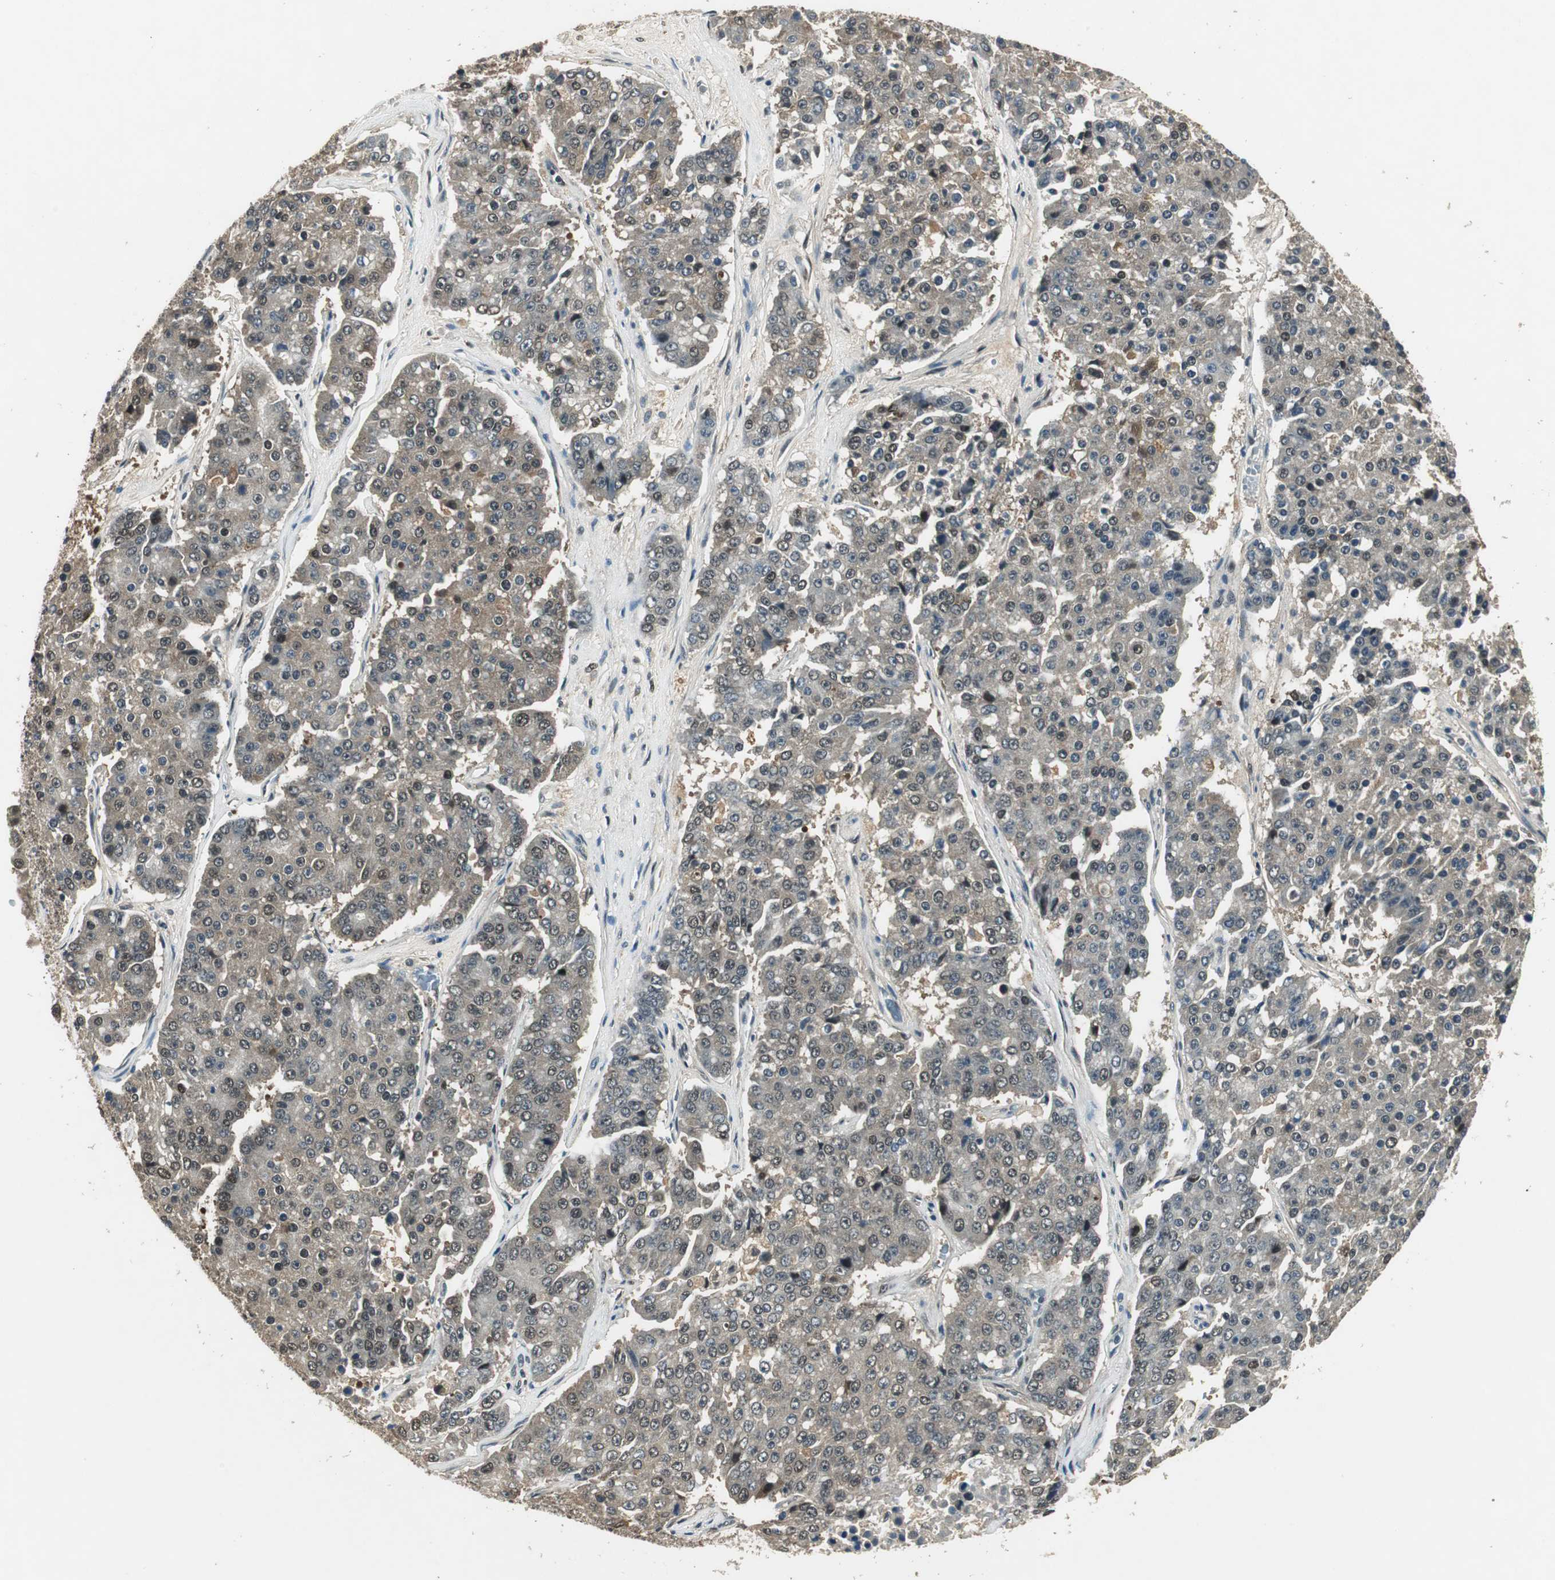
{"staining": {"intensity": "weak", "quantity": "25%-75%", "location": "cytoplasmic/membranous,nuclear"}, "tissue": "pancreatic cancer", "cell_type": "Tumor cells", "image_type": "cancer", "snomed": [{"axis": "morphology", "description": "Adenocarcinoma, NOS"}, {"axis": "topography", "description": "Pancreas"}], "caption": "The photomicrograph demonstrates a brown stain indicating the presence of a protein in the cytoplasmic/membranous and nuclear of tumor cells in pancreatic cancer.", "gene": "PSMB4", "patient": {"sex": "male", "age": 50}}